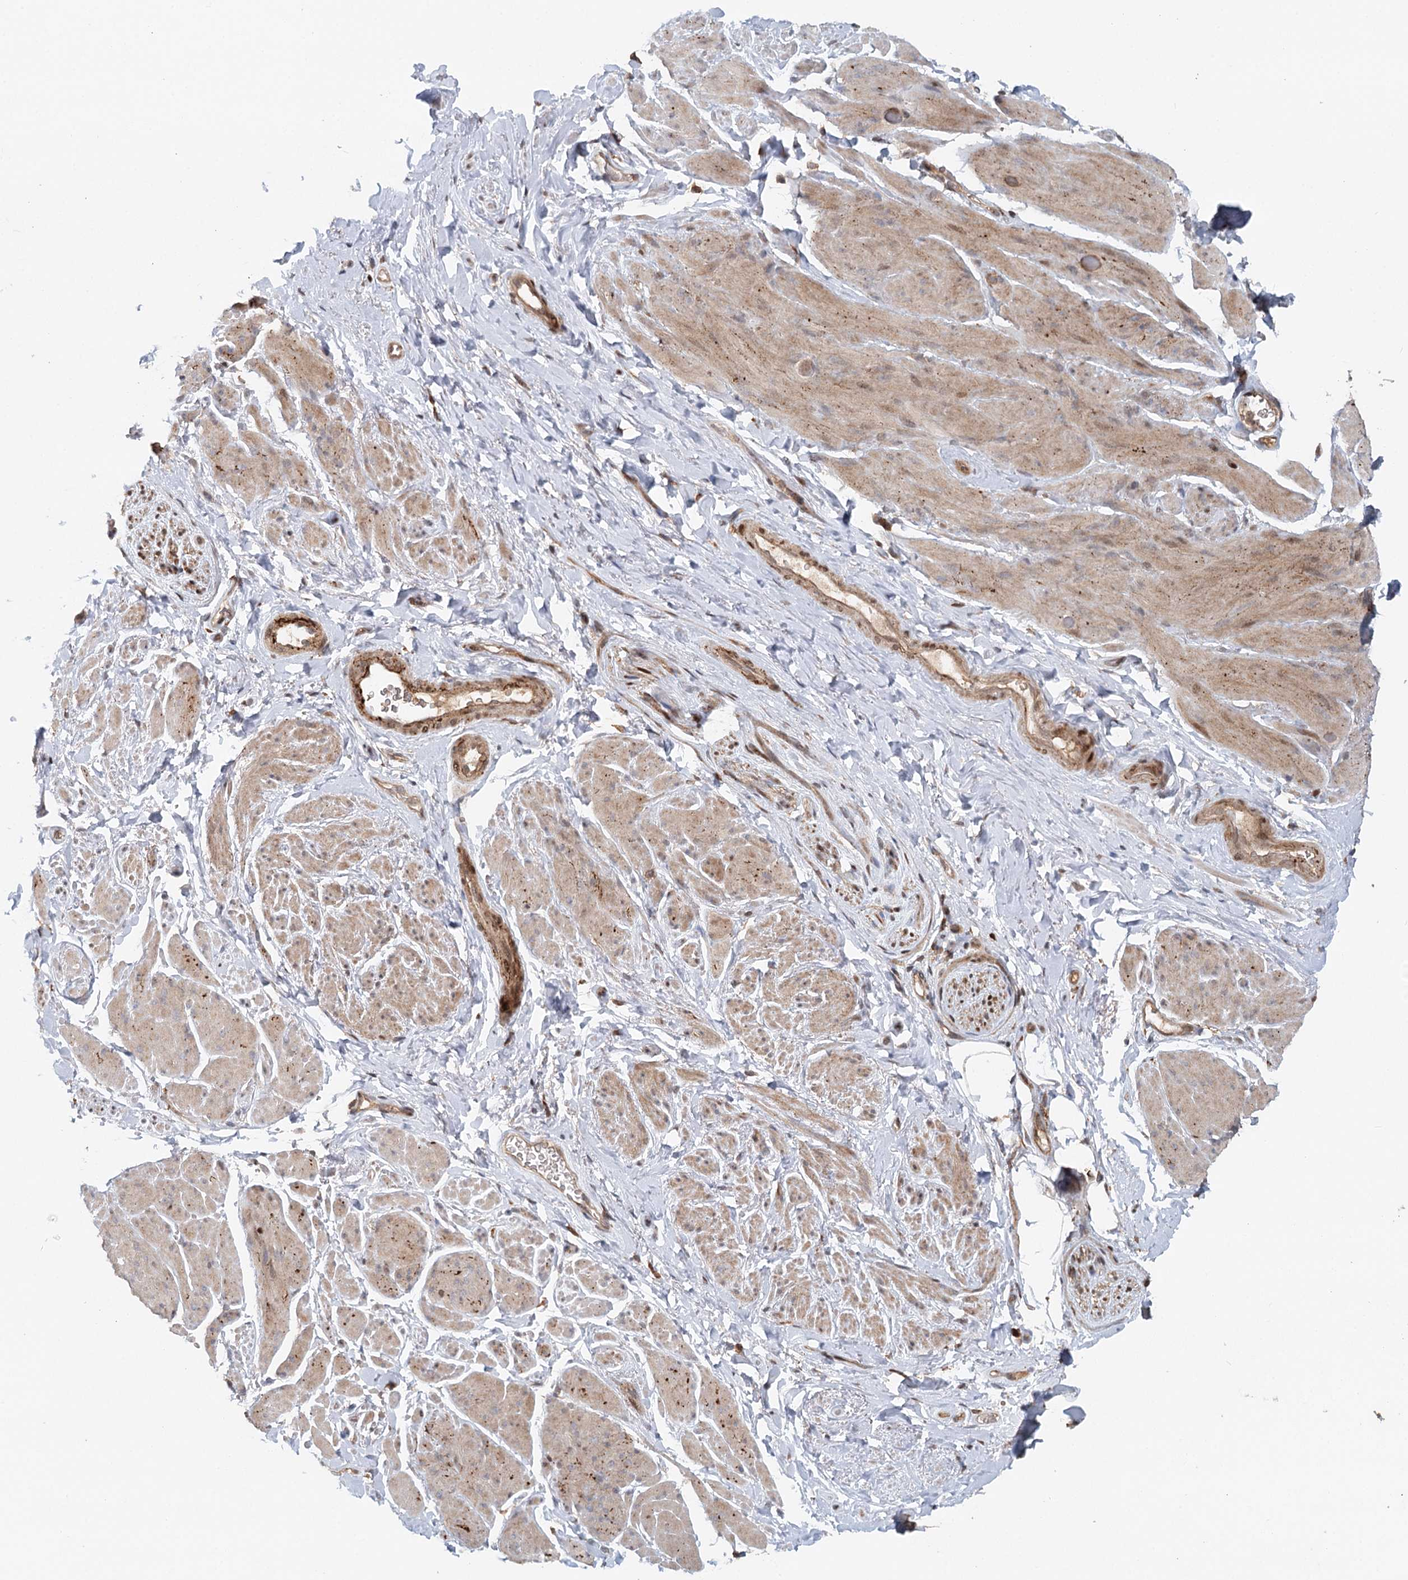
{"staining": {"intensity": "moderate", "quantity": "25%-75%", "location": "cytoplasmic/membranous"}, "tissue": "smooth muscle", "cell_type": "Smooth muscle cells", "image_type": "normal", "snomed": [{"axis": "morphology", "description": "Normal tissue, NOS"}, {"axis": "topography", "description": "Smooth muscle"}, {"axis": "topography", "description": "Peripheral nerve tissue"}], "caption": "Immunohistochemistry (IHC) staining of benign smooth muscle, which exhibits medium levels of moderate cytoplasmic/membranous positivity in approximately 25%-75% of smooth muscle cells indicating moderate cytoplasmic/membranous protein positivity. The staining was performed using DAB (3,3'-diaminobenzidine) (brown) for protein detection and nuclei were counterstained in hematoxylin (blue).", "gene": "RNF111", "patient": {"sex": "male", "age": 69}}